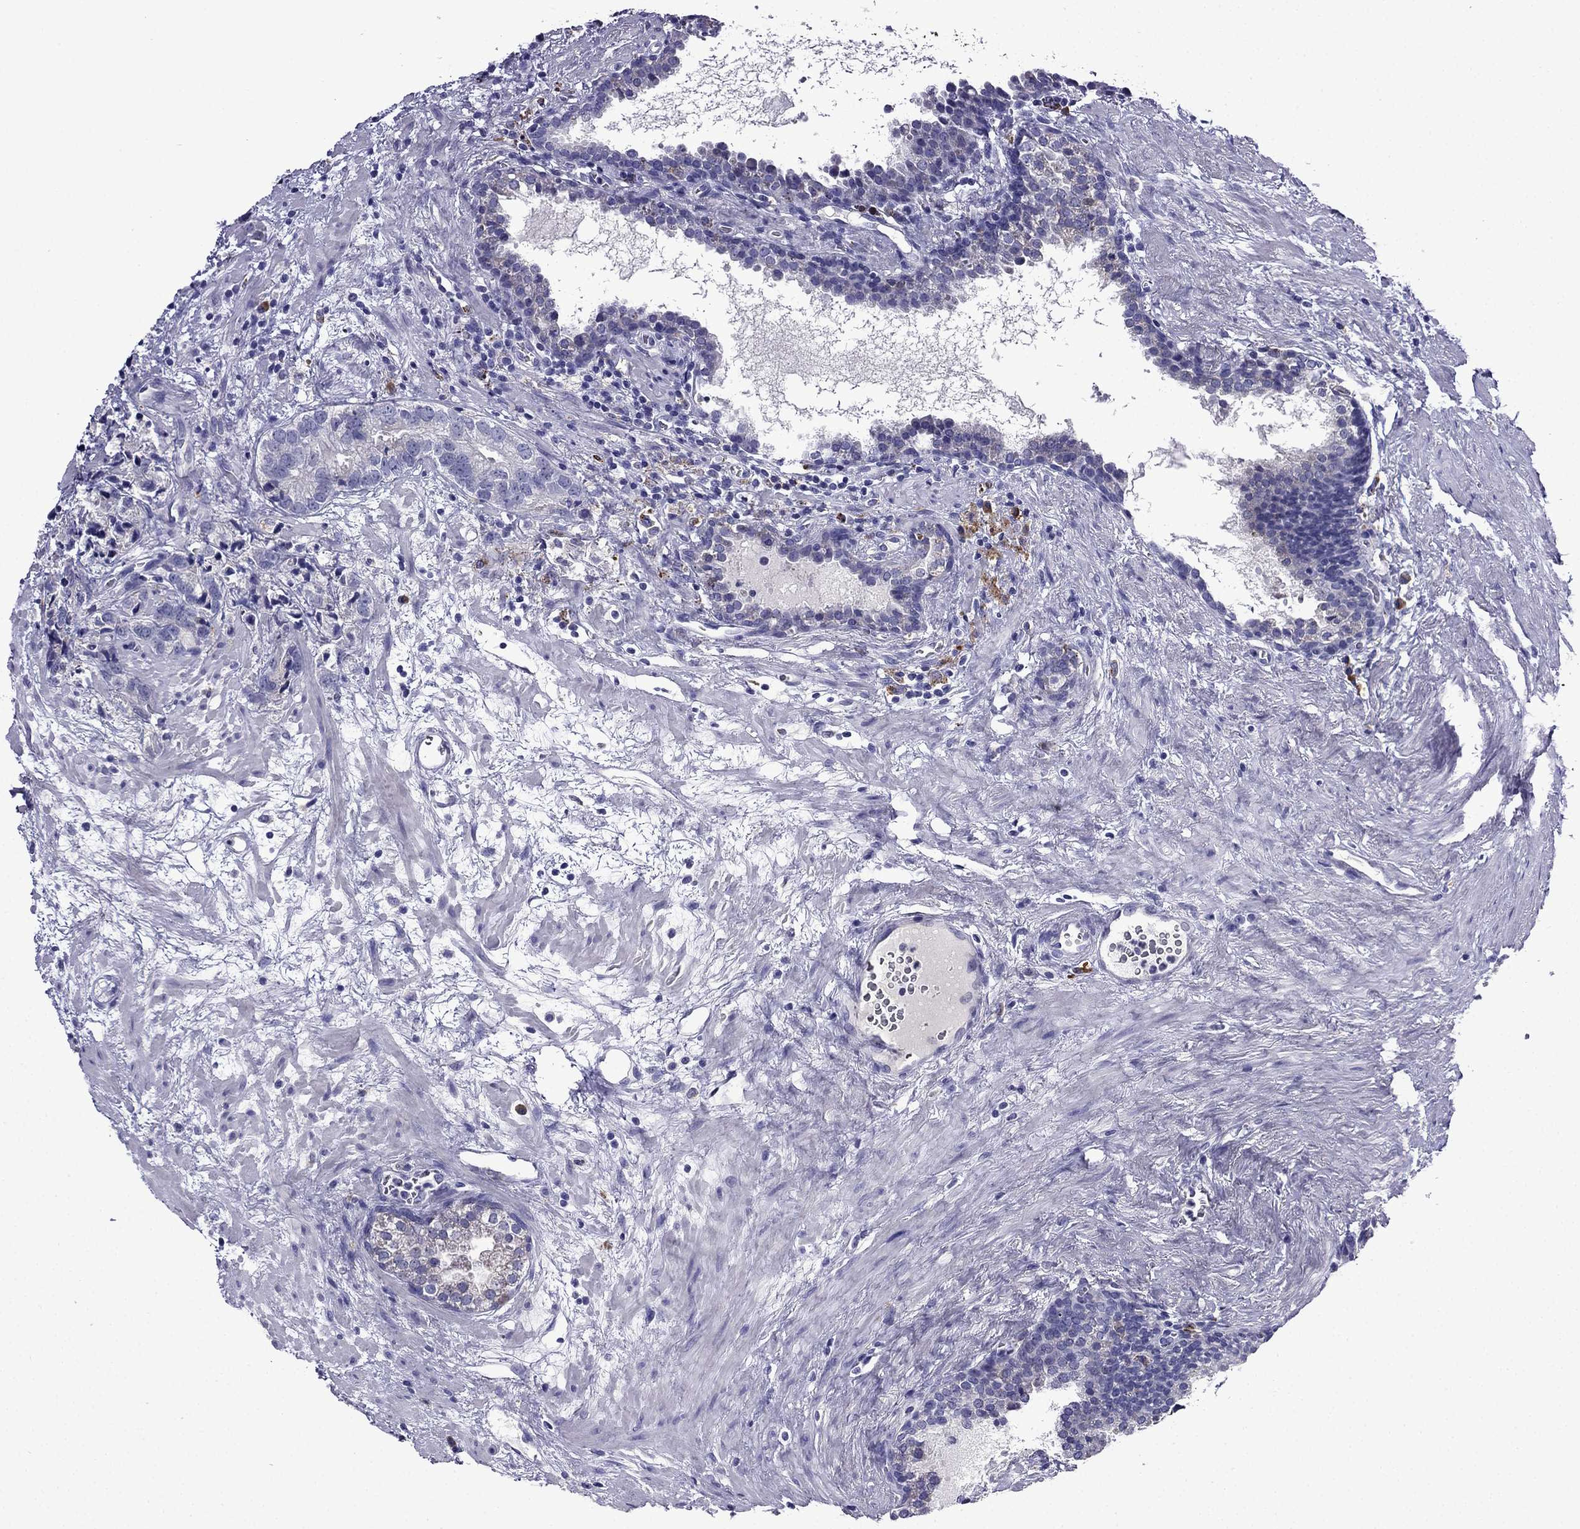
{"staining": {"intensity": "negative", "quantity": "none", "location": "none"}, "tissue": "prostate cancer", "cell_type": "Tumor cells", "image_type": "cancer", "snomed": [{"axis": "morphology", "description": "Adenocarcinoma, NOS"}, {"axis": "topography", "description": "Prostate and seminal vesicle, NOS"}], "caption": "Tumor cells show no significant staining in adenocarcinoma (prostate).", "gene": "TSSK4", "patient": {"sex": "male", "age": 63}}